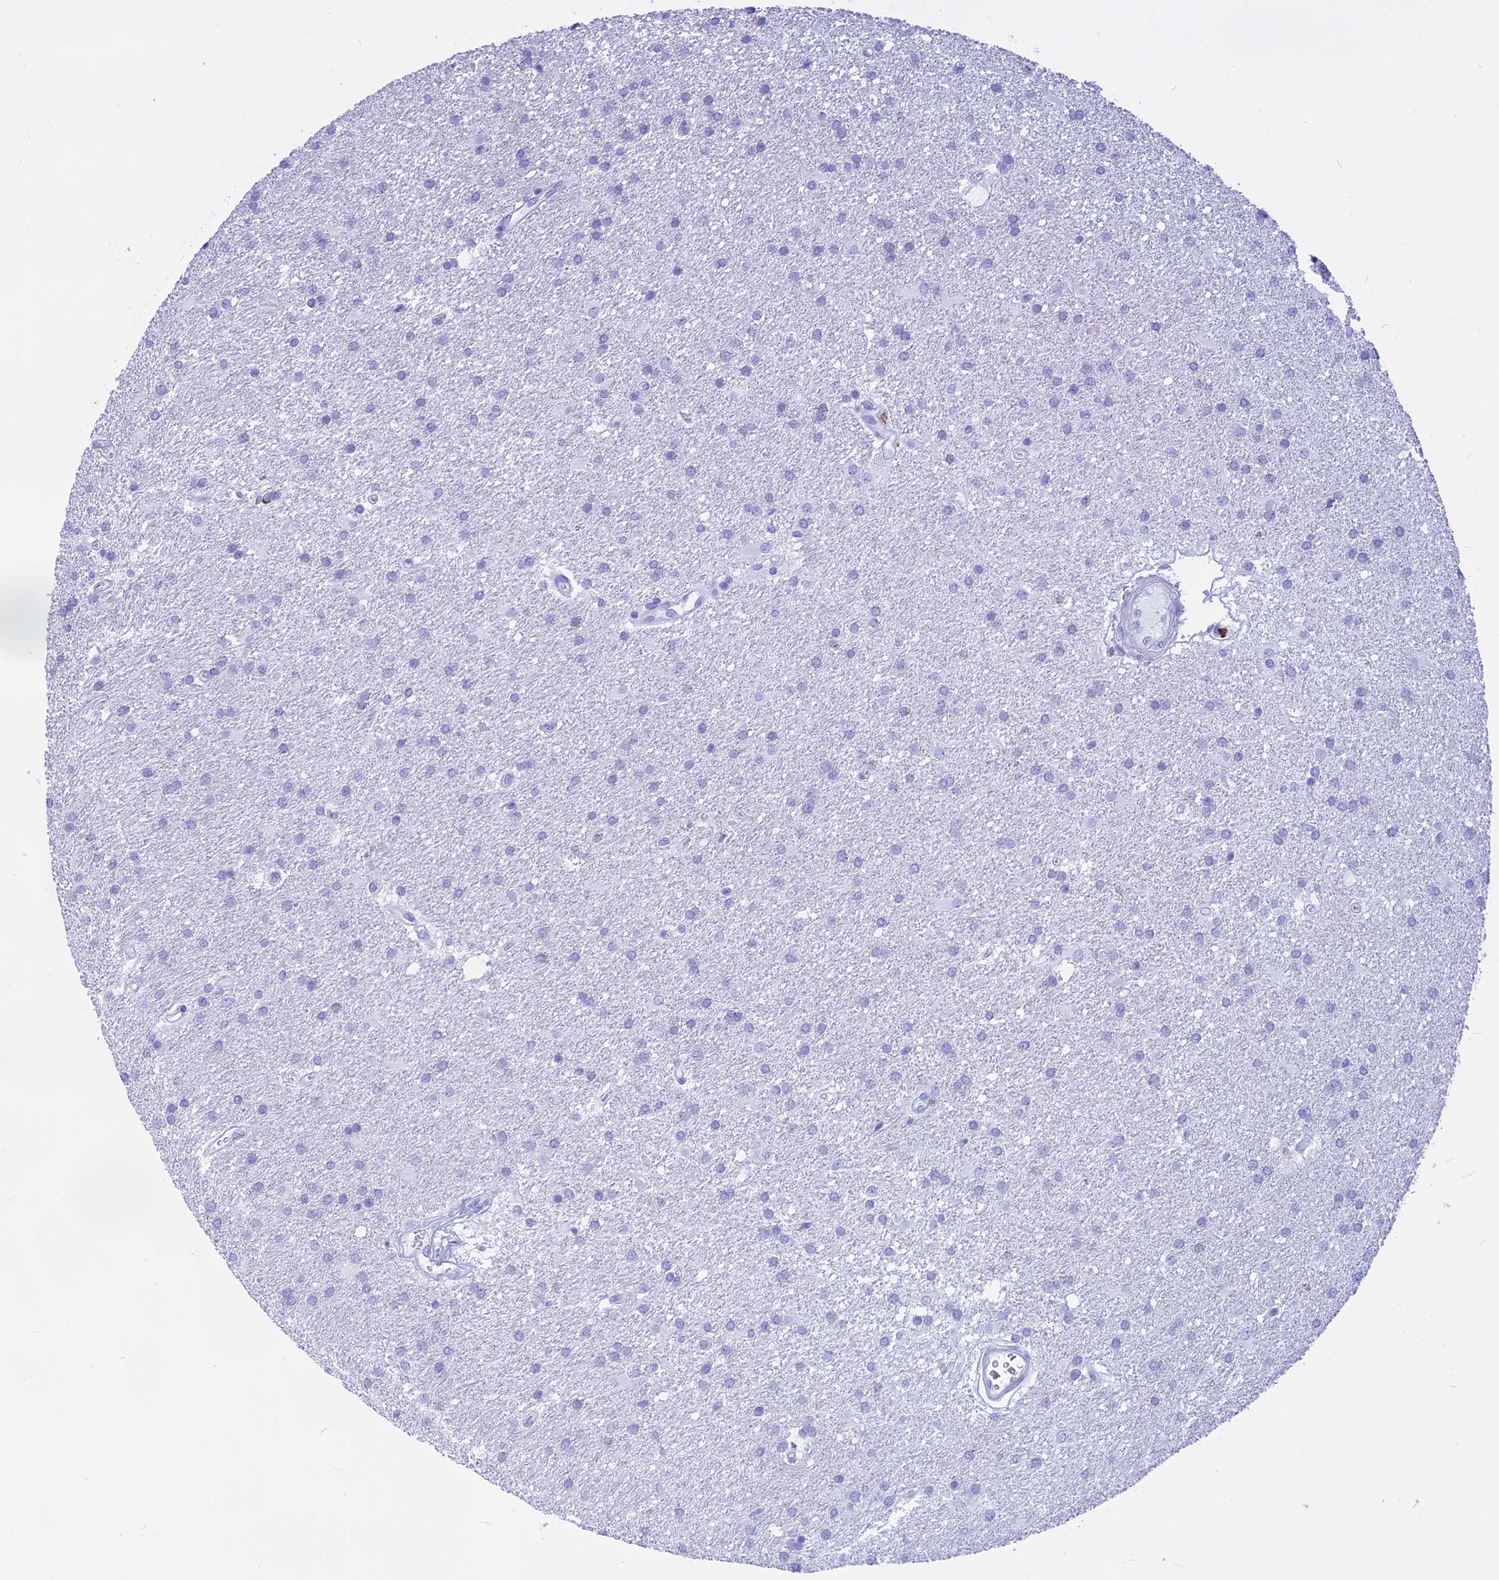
{"staining": {"intensity": "negative", "quantity": "none", "location": "none"}, "tissue": "glioma", "cell_type": "Tumor cells", "image_type": "cancer", "snomed": [{"axis": "morphology", "description": "Glioma, malignant, Low grade"}, {"axis": "topography", "description": "Brain"}], "caption": "Tumor cells are negative for brown protein staining in malignant glioma (low-grade). (DAB (3,3'-diaminobenzidine) immunohistochemistry (IHC), high magnification).", "gene": "ISCA1", "patient": {"sex": "male", "age": 66}}